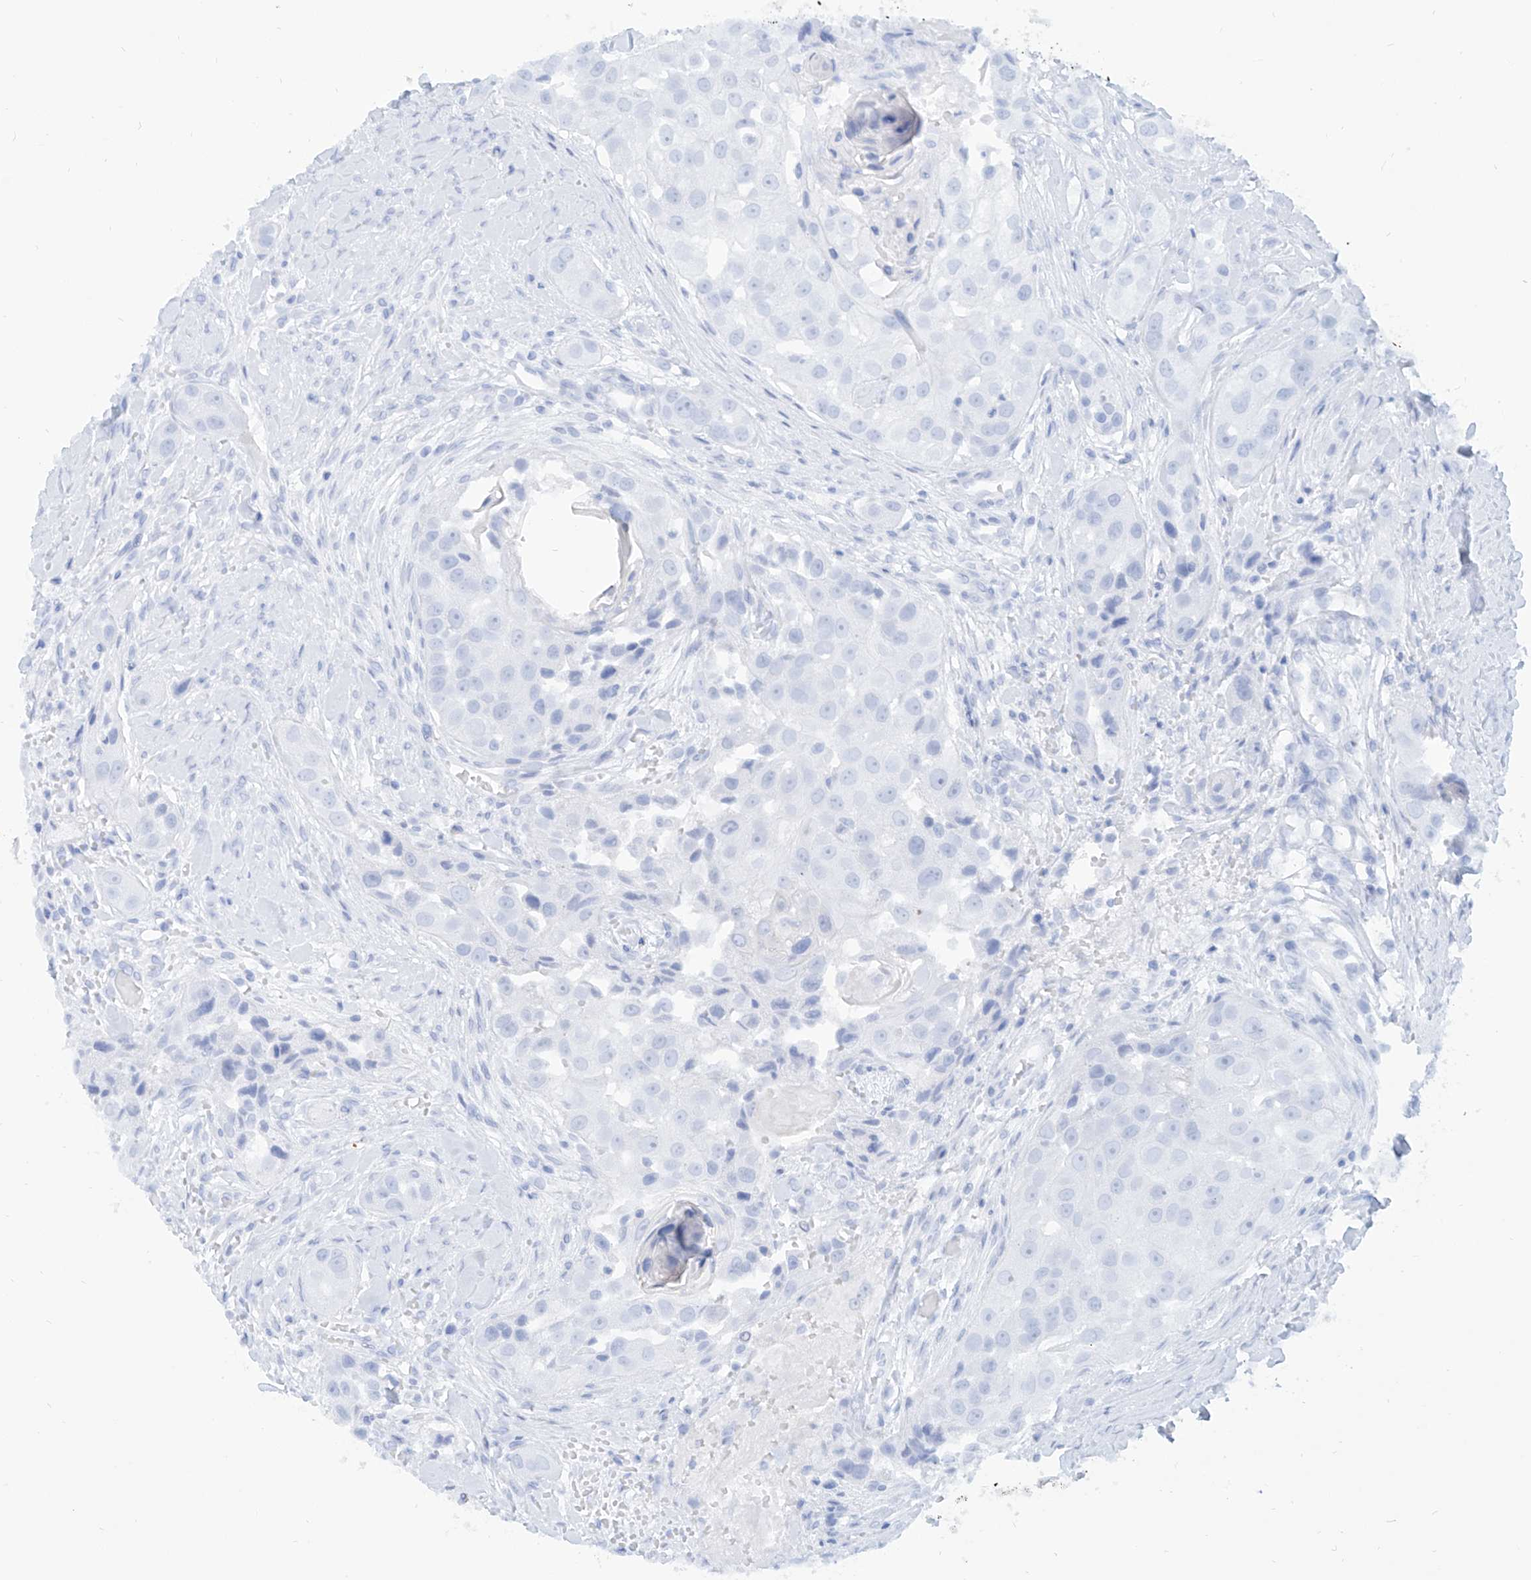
{"staining": {"intensity": "negative", "quantity": "none", "location": "none"}, "tissue": "head and neck cancer", "cell_type": "Tumor cells", "image_type": "cancer", "snomed": [{"axis": "morphology", "description": "Normal tissue, NOS"}, {"axis": "morphology", "description": "Squamous cell carcinoma, NOS"}, {"axis": "topography", "description": "Skeletal muscle"}, {"axis": "topography", "description": "Head-Neck"}], "caption": "An image of human head and neck cancer is negative for staining in tumor cells.", "gene": "PDXK", "patient": {"sex": "male", "age": 51}}